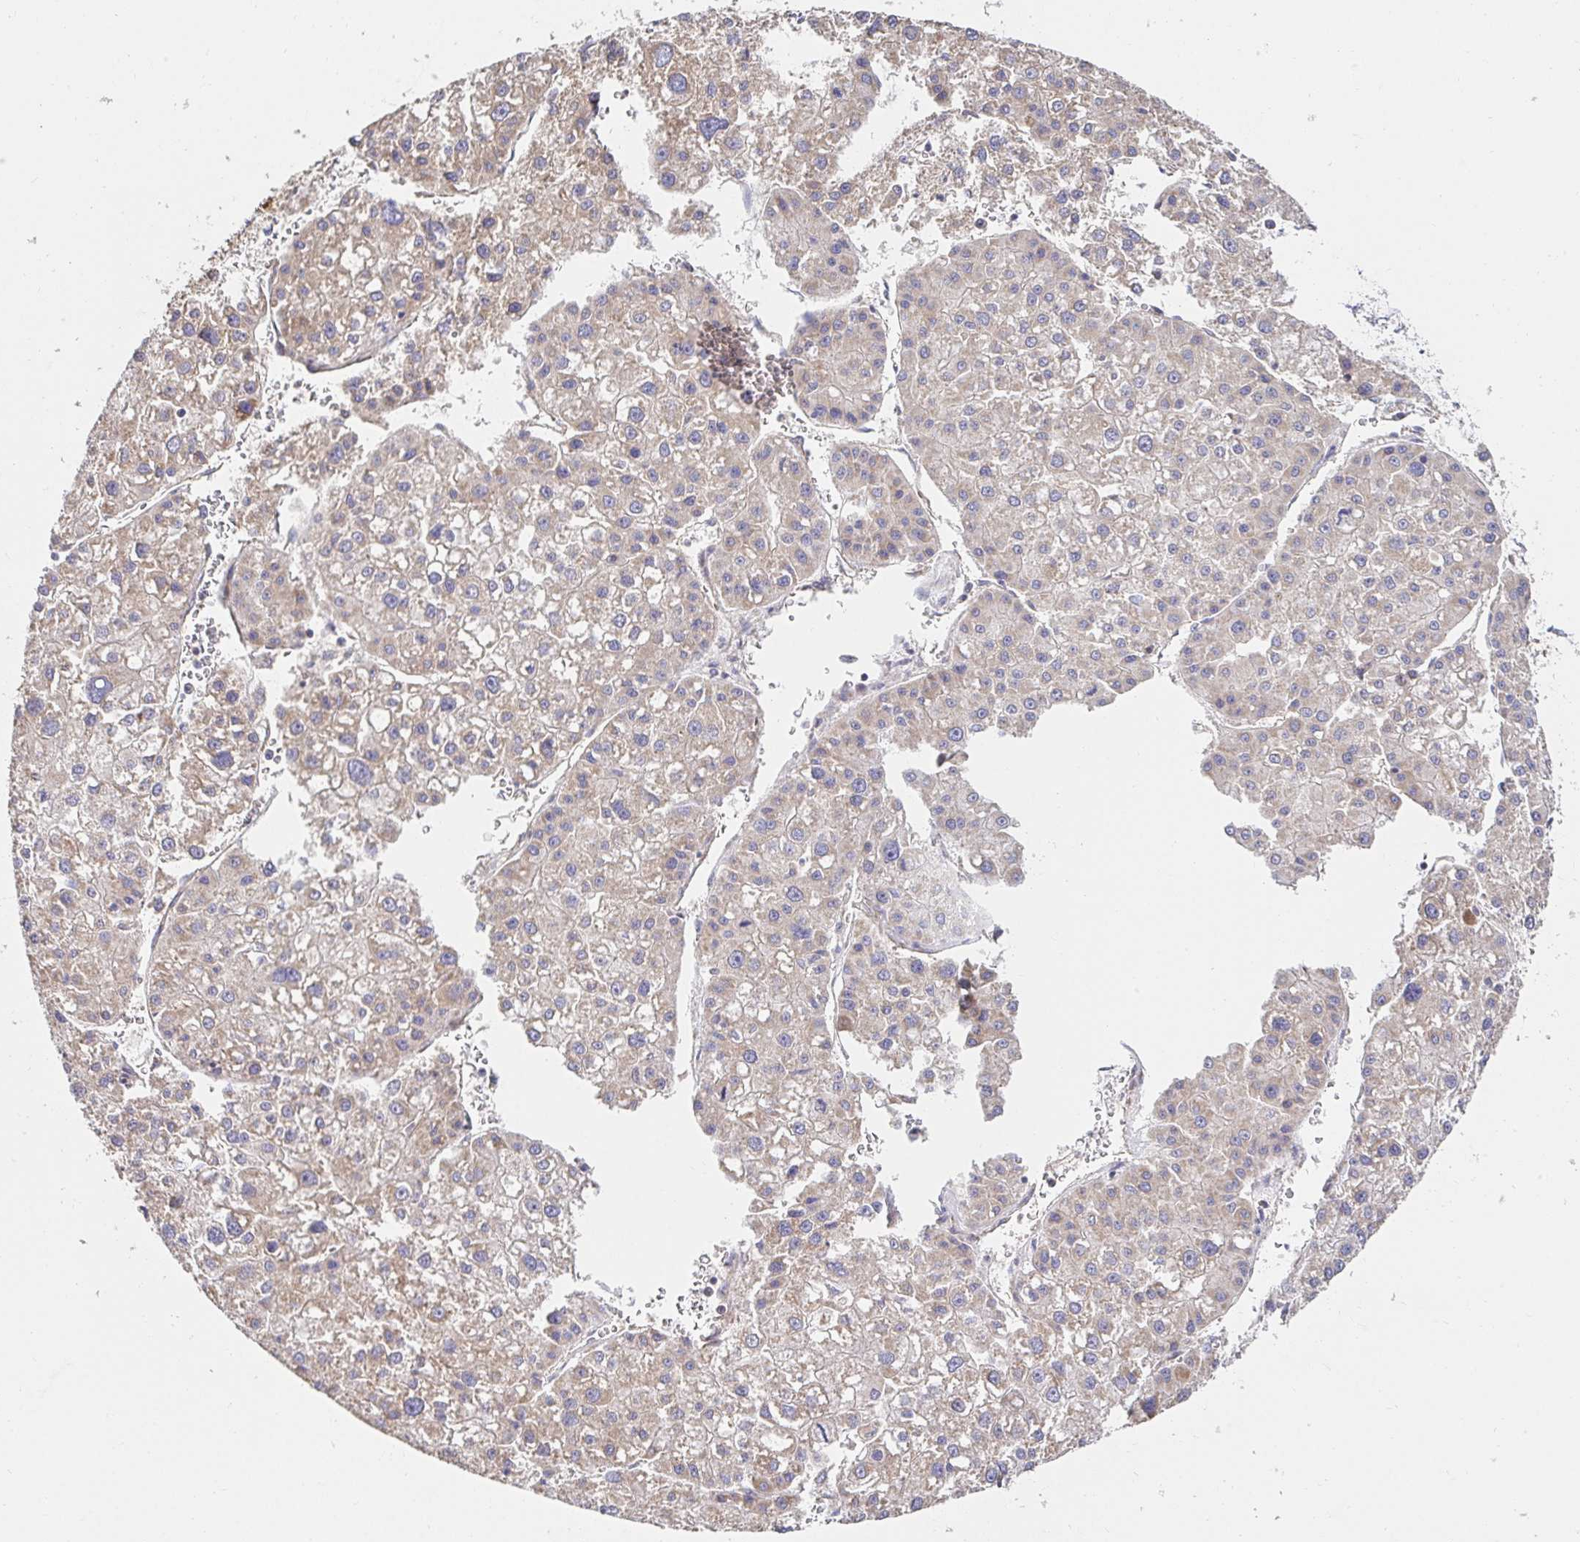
{"staining": {"intensity": "weak", "quantity": "25%-75%", "location": "cytoplasmic/membranous"}, "tissue": "liver cancer", "cell_type": "Tumor cells", "image_type": "cancer", "snomed": [{"axis": "morphology", "description": "Carcinoma, Hepatocellular, NOS"}, {"axis": "topography", "description": "Liver"}], "caption": "Liver hepatocellular carcinoma stained with immunohistochemistry reveals weak cytoplasmic/membranous staining in about 25%-75% of tumor cells.", "gene": "APBB1", "patient": {"sex": "male", "age": 73}}